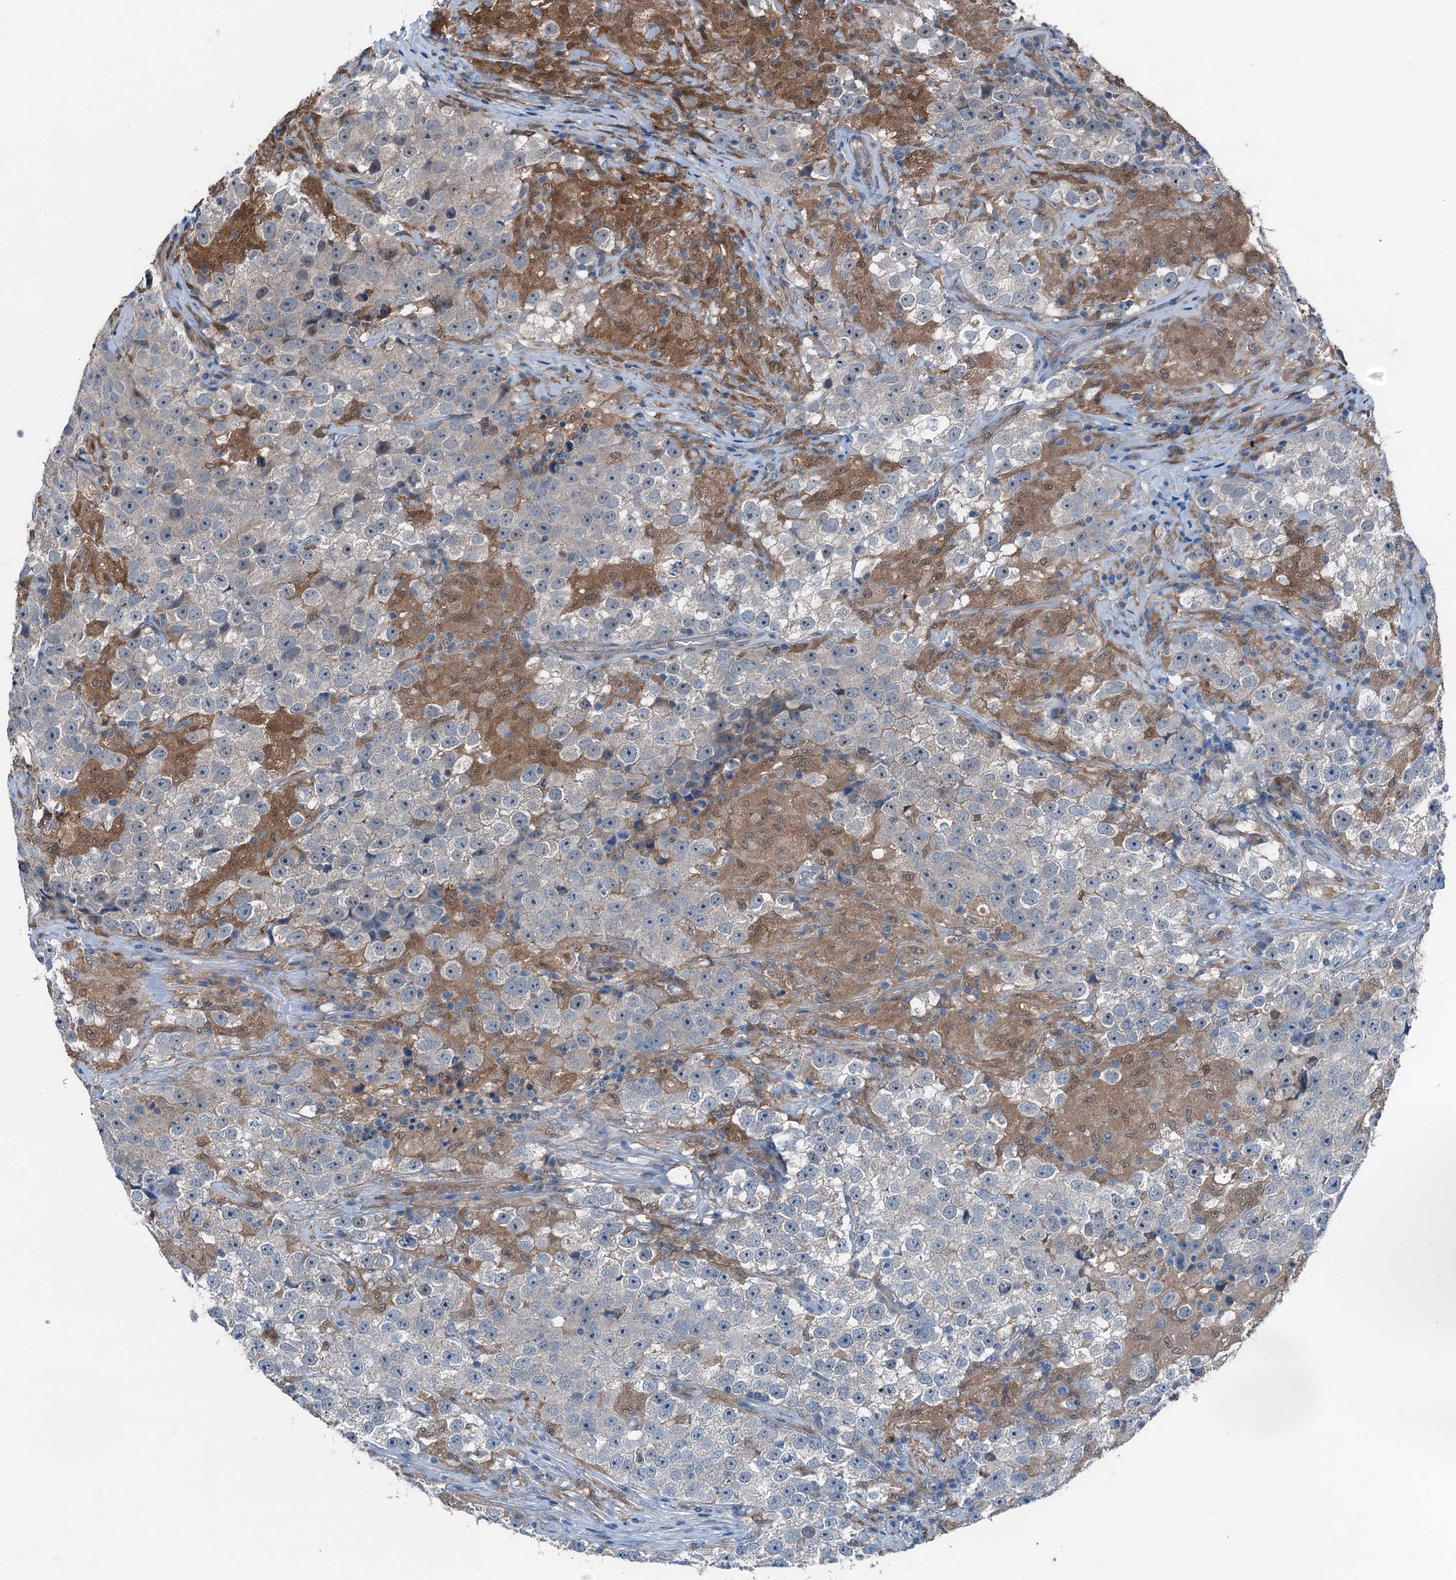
{"staining": {"intensity": "negative", "quantity": "none", "location": "none"}, "tissue": "testis cancer", "cell_type": "Tumor cells", "image_type": "cancer", "snomed": [{"axis": "morphology", "description": "Seminoma, NOS"}, {"axis": "topography", "description": "Testis"}], "caption": "Immunohistochemistry (IHC) histopathology image of neoplastic tissue: human seminoma (testis) stained with DAB (3,3'-diaminobenzidine) shows no significant protein positivity in tumor cells.", "gene": "RNH1", "patient": {"sex": "male", "age": 46}}